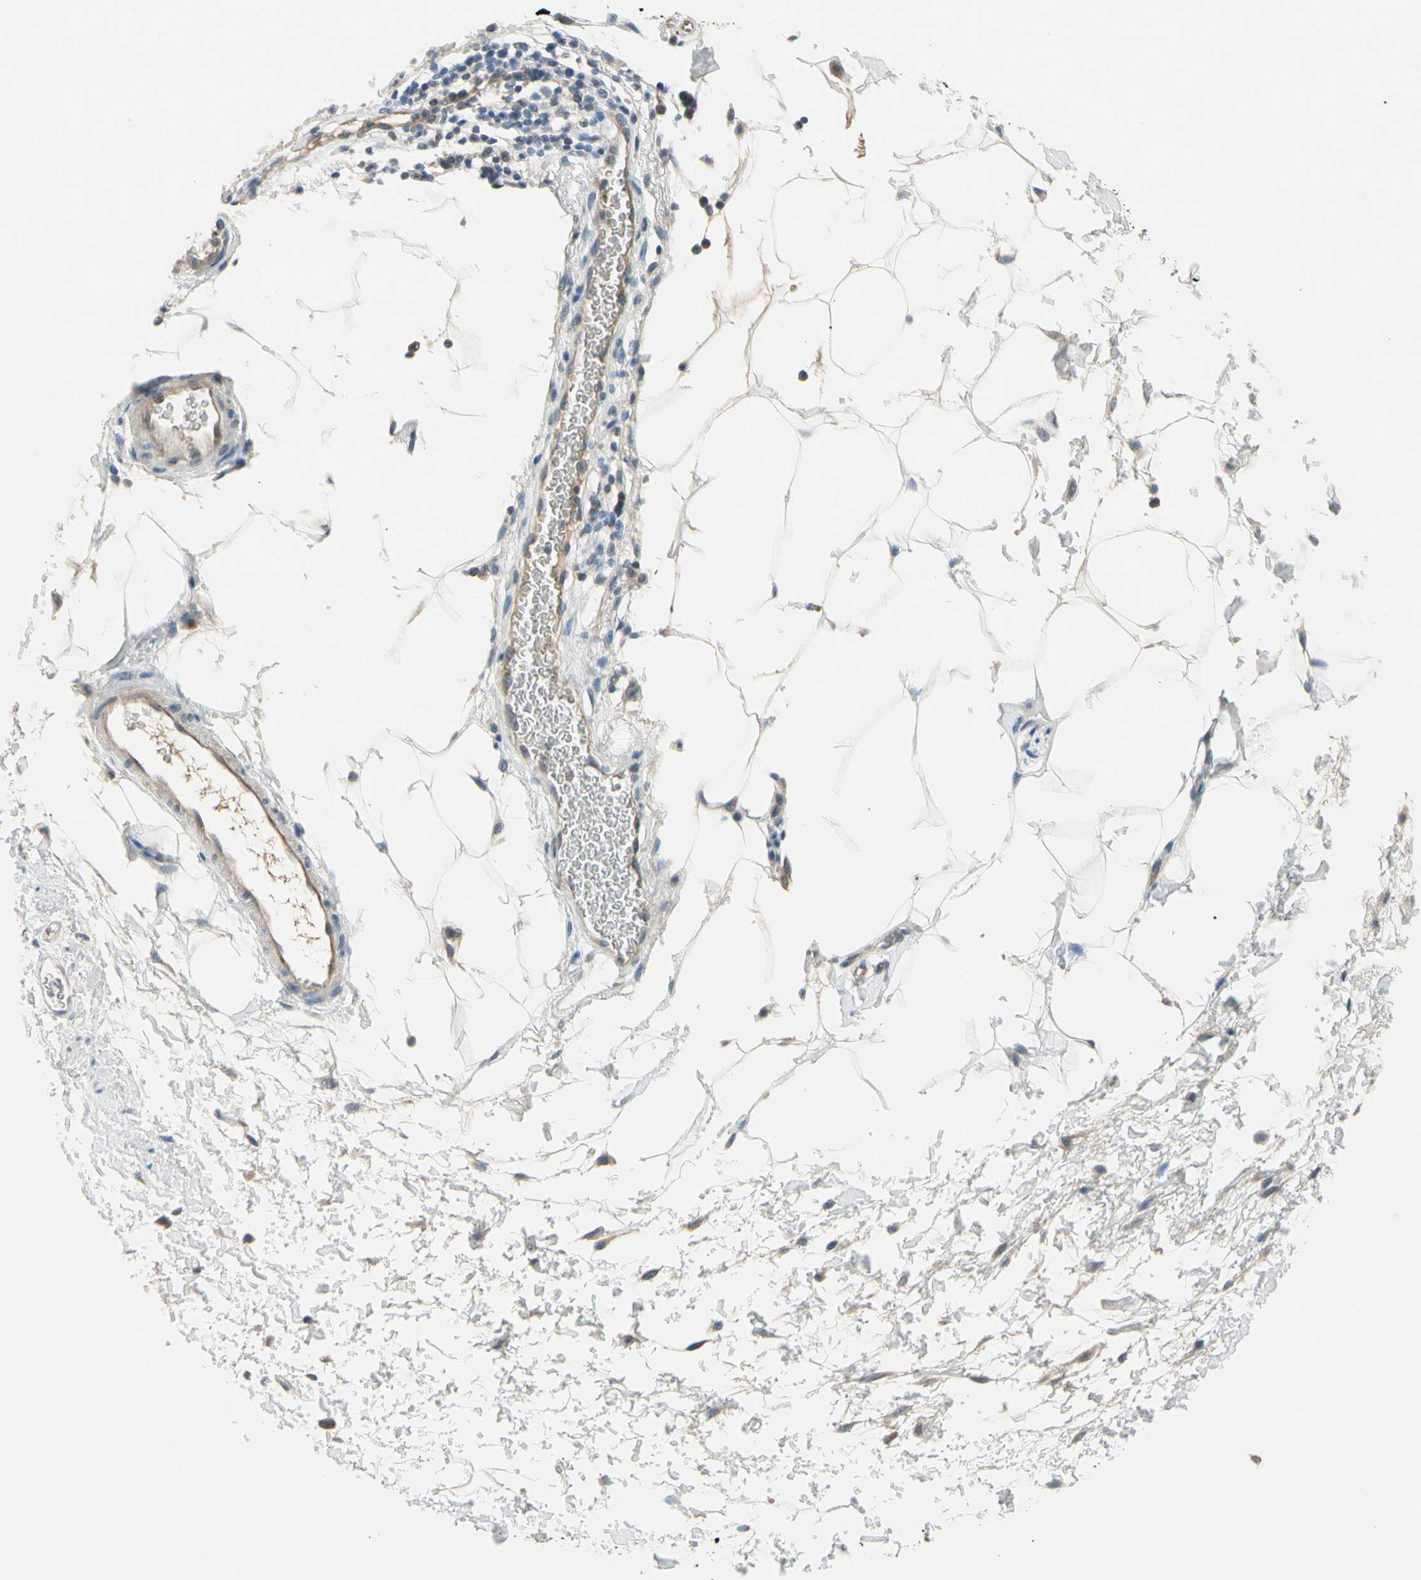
{"staining": {"intensity": "moderate", "quantity": "25%-75%", "location": "nuclear"}, "tissue": "adipose tissue", "cell_type": "Adipocytes", "image_type": "normal", "snomed": [{"axis": "morphology", "description": "Normal tissue, NOS"}, {"axis": "topography", "description": "Soft tissue"}, {"axis": "topography", "description": "Peripheral nerve tissue"}], "caption": "Moderate nuclear protein expression is identified in approximately 25%-75% of adipocytes in adipose tissue.", "gene": "CFAP36", "patient": {"sex": "female", "age": 71}}